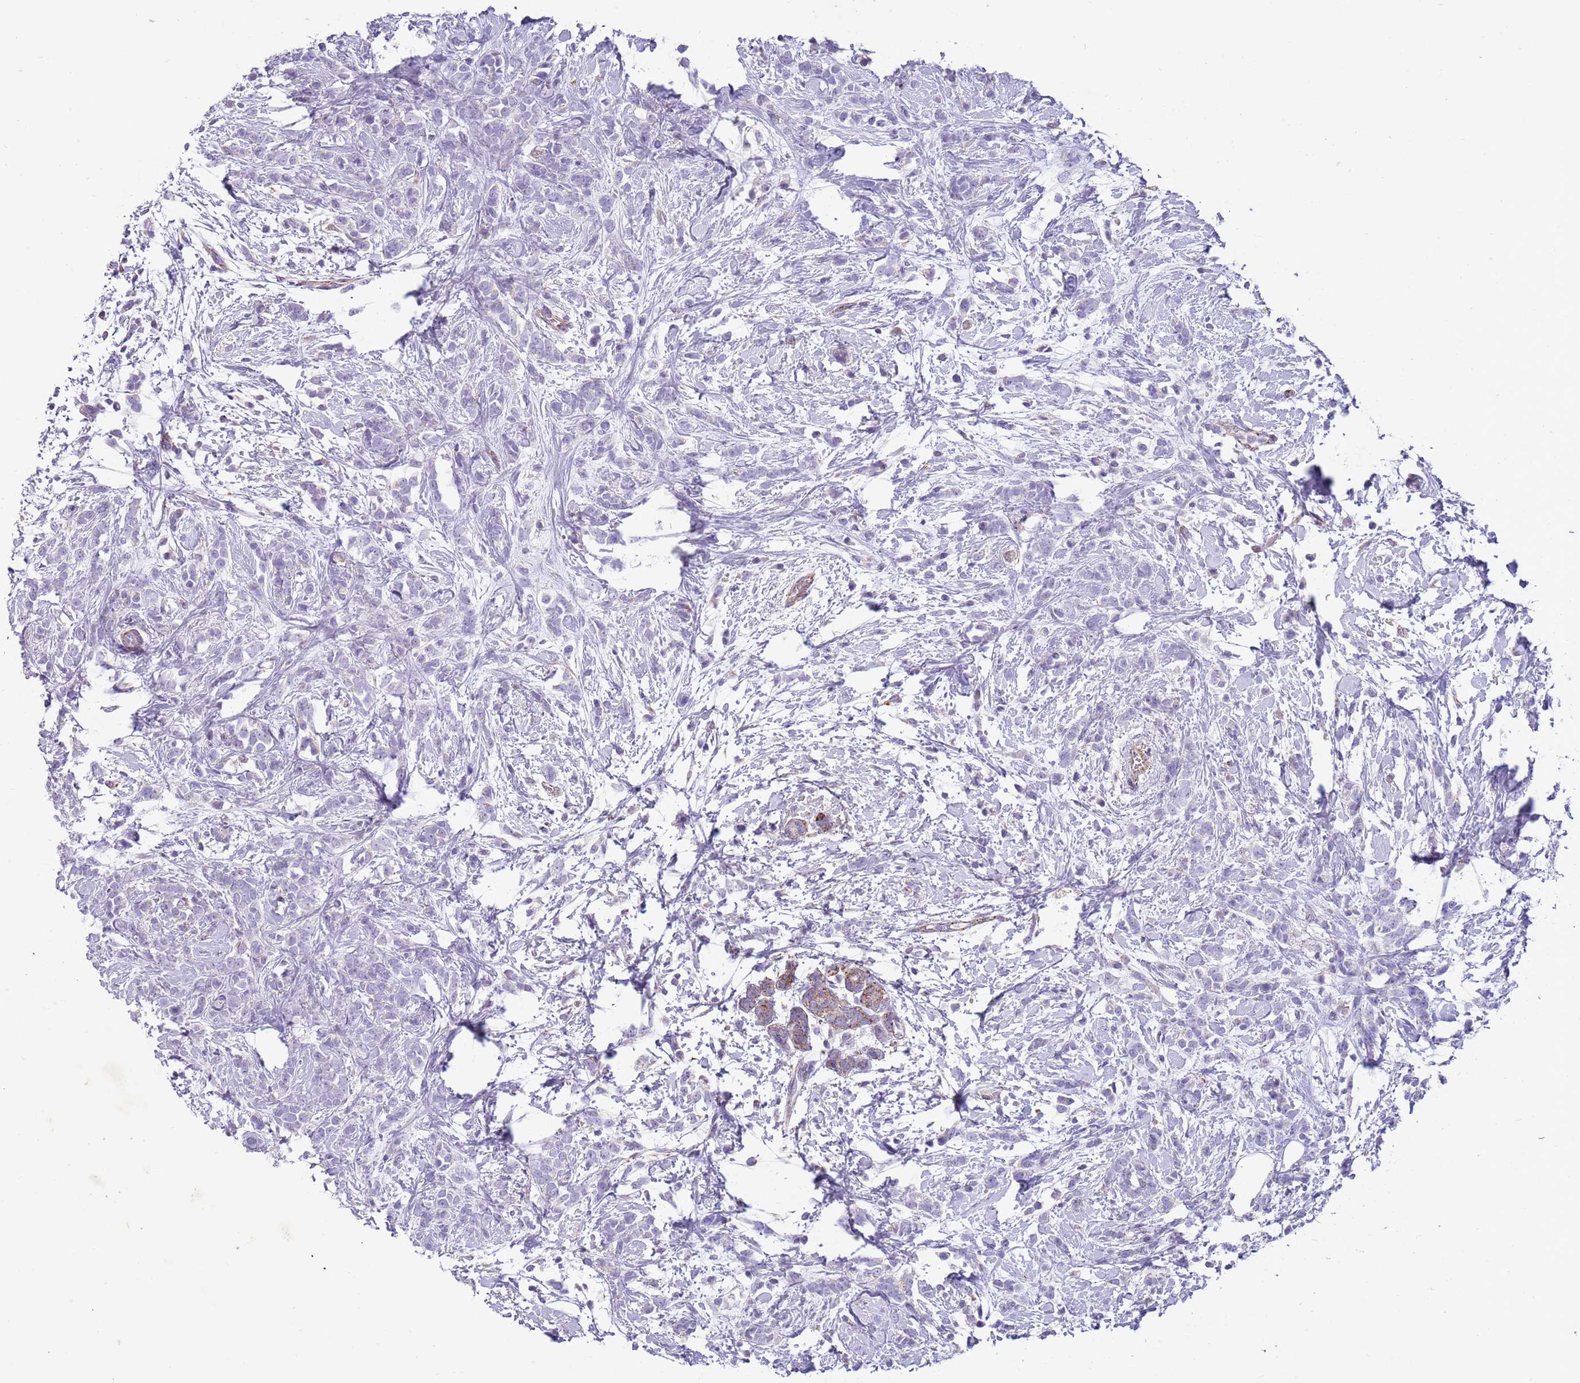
{"staining": {"intensity": "negative", "quantity": "none", "location": "none"}, "tissue": "breast cancer", "cell_type": "Tumor cells", "image_type": "cancer", "snomed": [{"axis": "morphology", "description": "Lobular carcinoma"}, {"axis": "topography", "description": "Breast"}], "caption": "This micrograph is of lobular carcinoma (breast) stained with IHC to label a protein in brown with the nuclei are counter-stained blue. There is no staining in tumor cells. The staining is performed using DAB (3,3'-diaminobenzidine) brown chromogen with nuclei counter-stained in using hematoxylin.", "gene": "RNF222", "patient": {"sex": "female", "age": 58}}